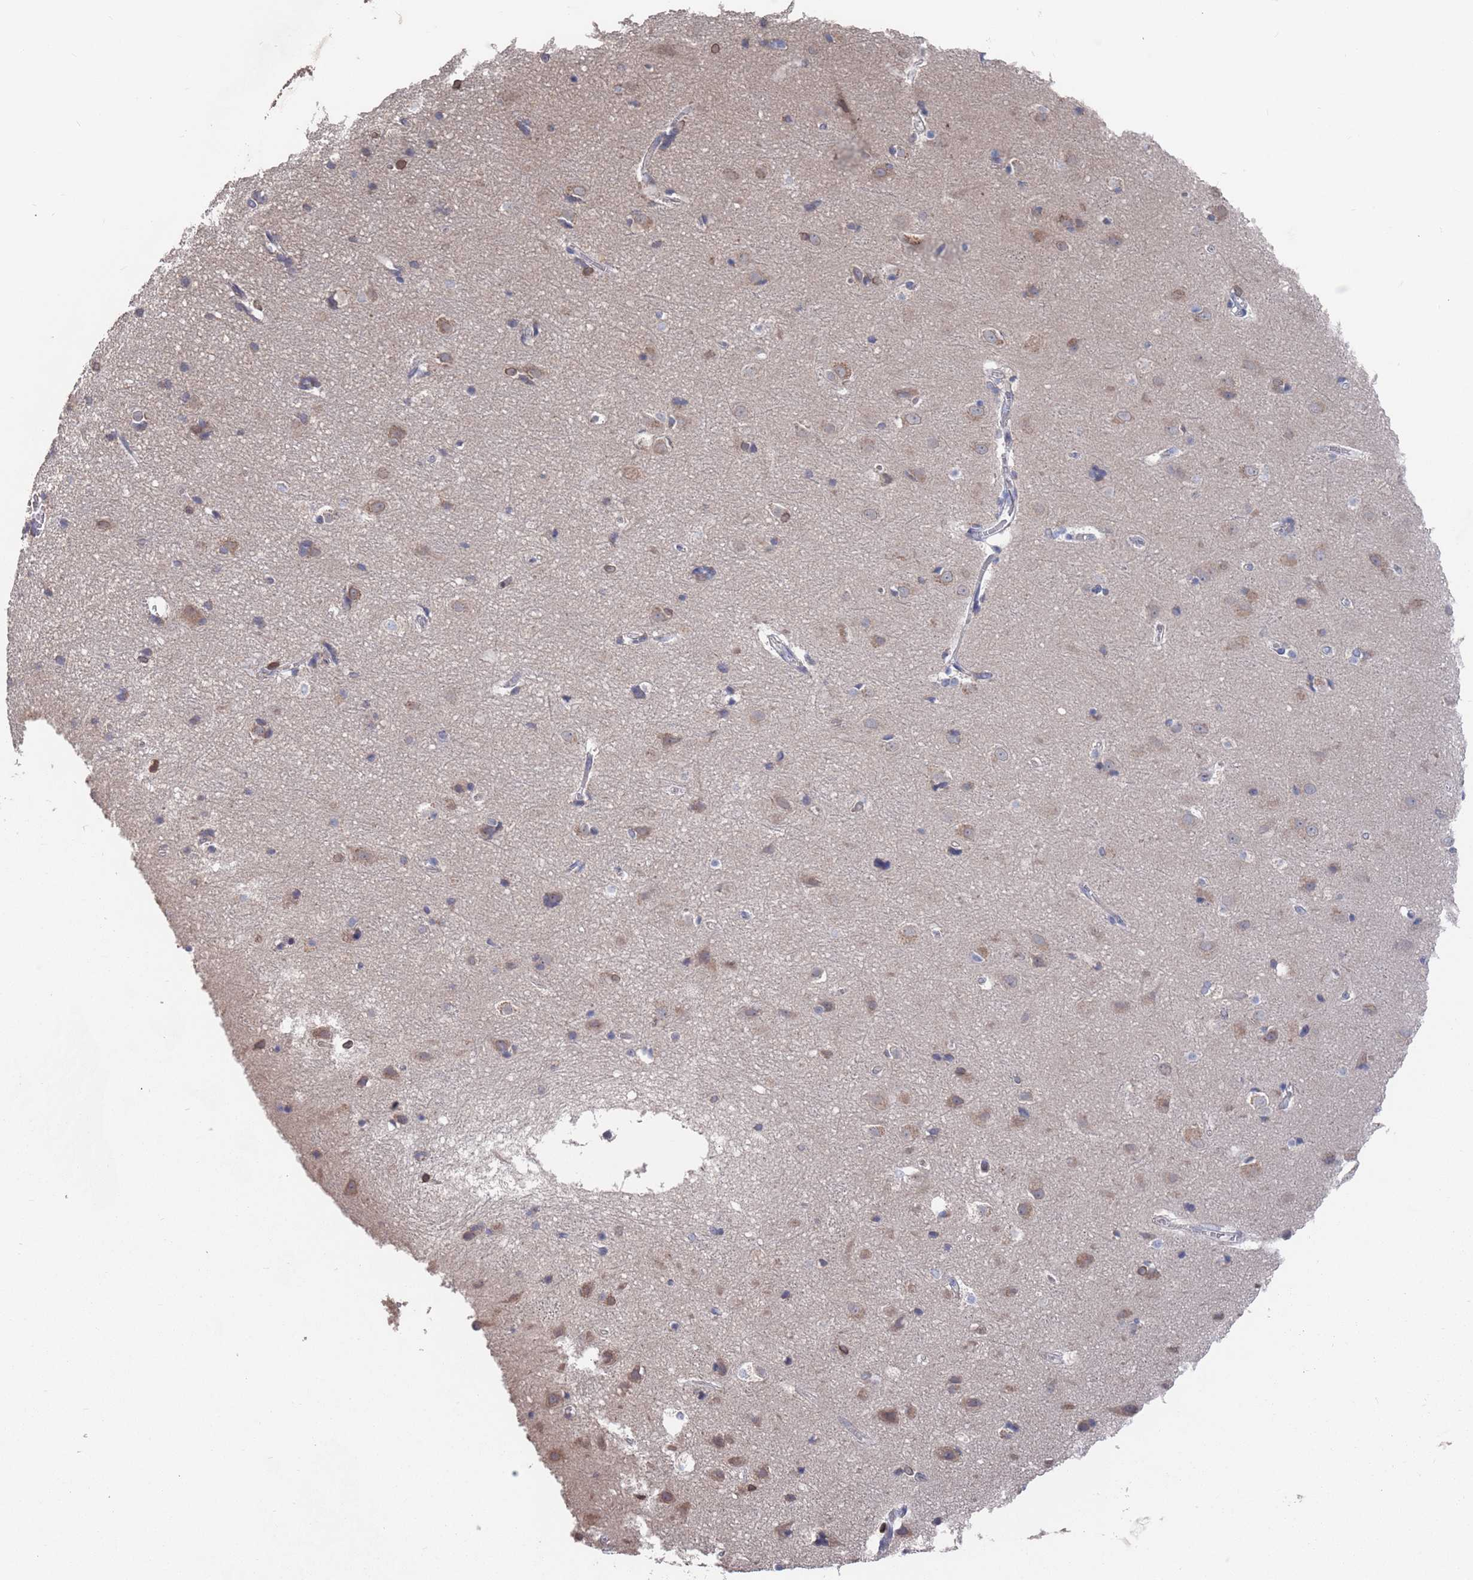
{"staining": {"intensity": "negative", "quantity": "none", "location": "none"}, "tissue": "cerebral cortex", "cell_type": "Endothelial cells", "image_type": "normal", "snomed": [{"axis": "morphology", "description": "Normal tissue, NOS"}, {"axis": "topography", "description": "Cerebral cortex"}], "caption": "Immunohistochemistry image of normal cerebral cortex: cerebral cortex stained with DAB (3,3'-diaminobenzidine) shows no significant protein positivity in endothelial cells.", "gene": "SDHAF3", "patient": {"sex": "male", "age": 54}}